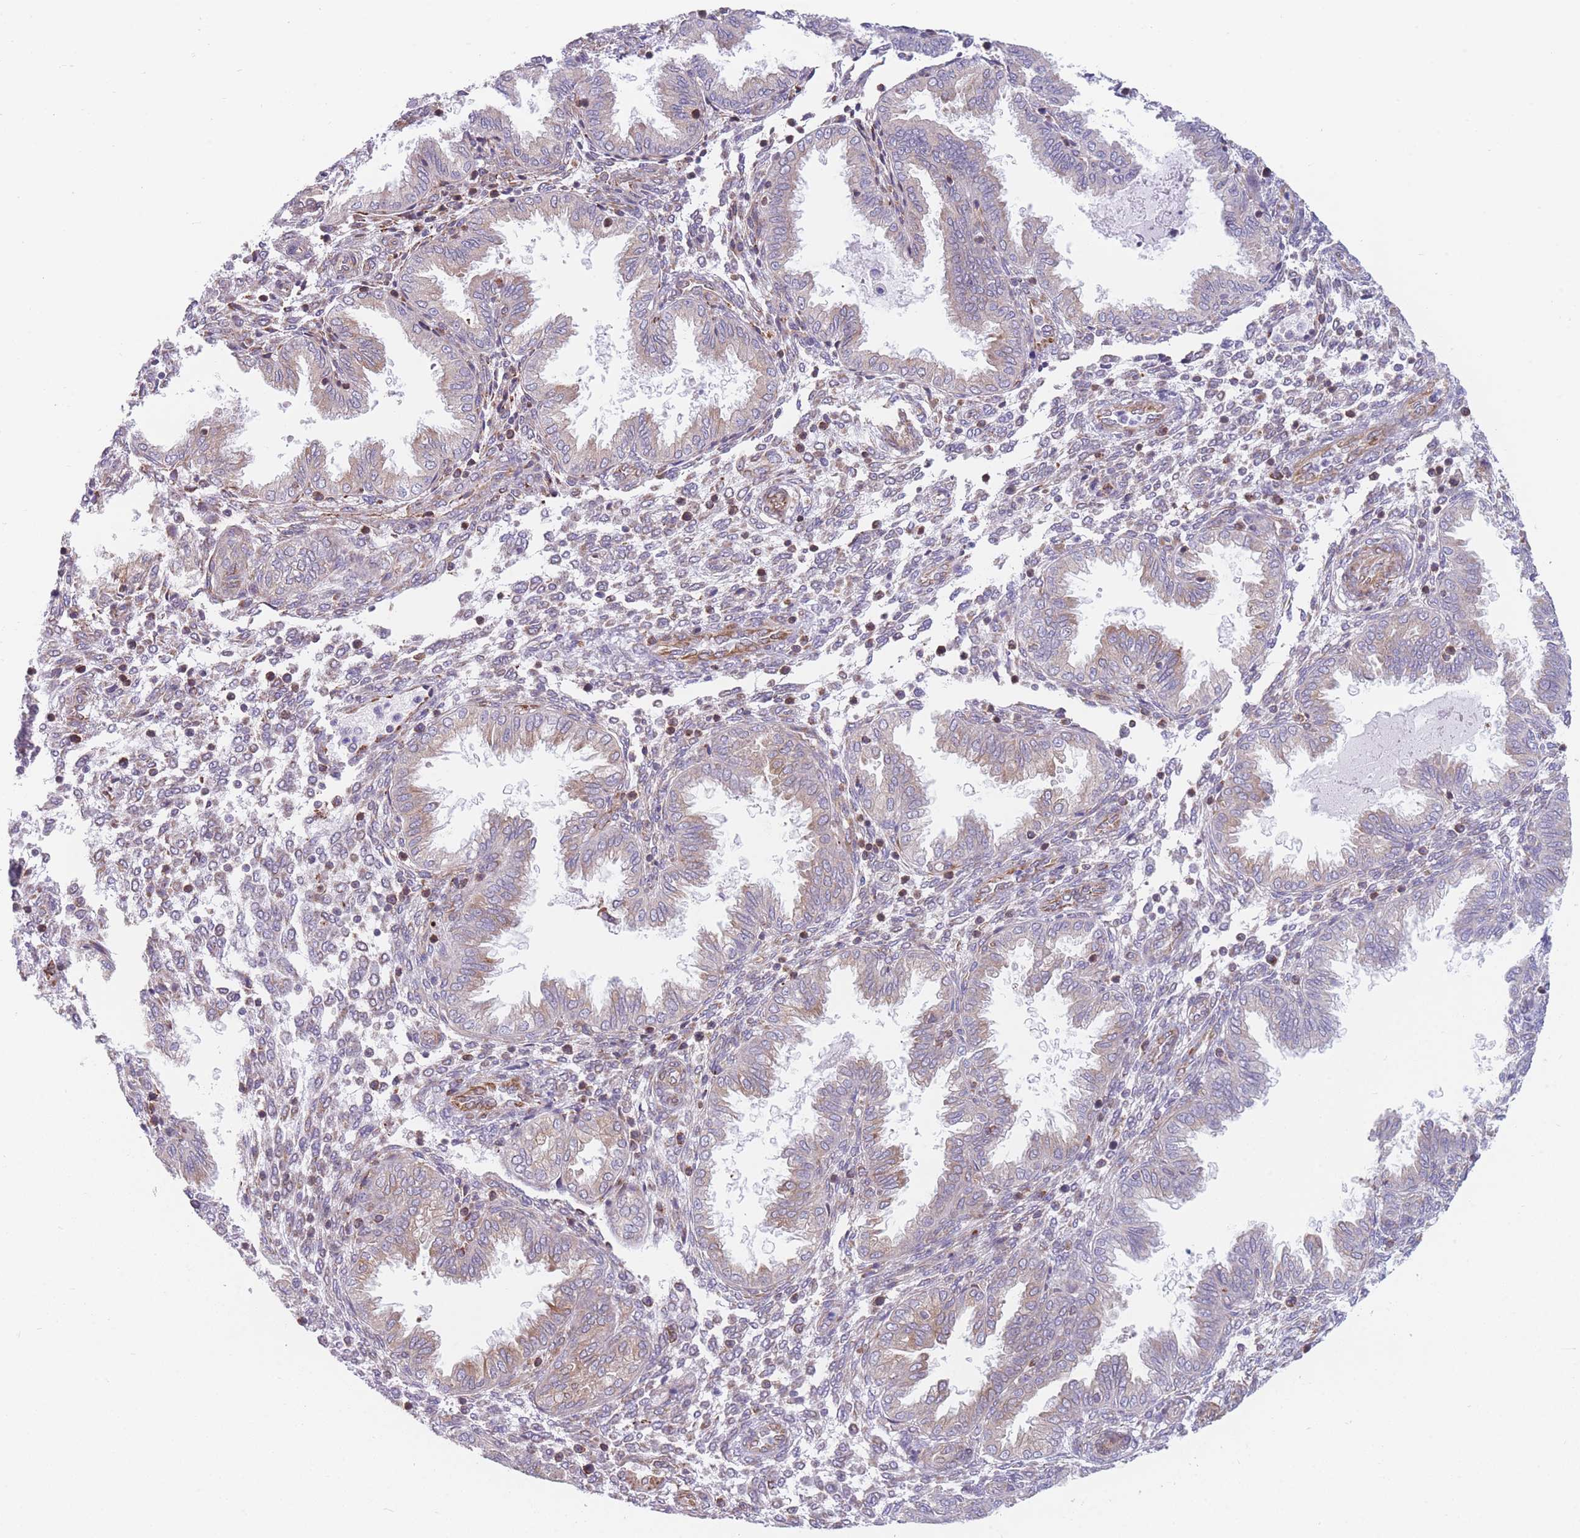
{"staining": {"intensity": "moderate", "quantity": "25%-75%", "location": "cytoplasmic/membranous"}, "tissue": "endometrium", "cell_type": "Cells in endometrial stroma", "image_type": "normal", "snomed": [{"axis": "morphology", "description": "Normal tissue, NOS"}, {"axis": "topography", "description": "Endometrium"}], "caption": "Immunohistochemical staining of unremarkable human endometrium displays moderate cytoplasmic/membranous protein expression in approximately 25%-75% of cells in endometrial stroma. The protein of interest is shown in brown color, while the nuclei are stained blue.", "gene": "AK9", "patient": {"sex": "female", "age": 33}}